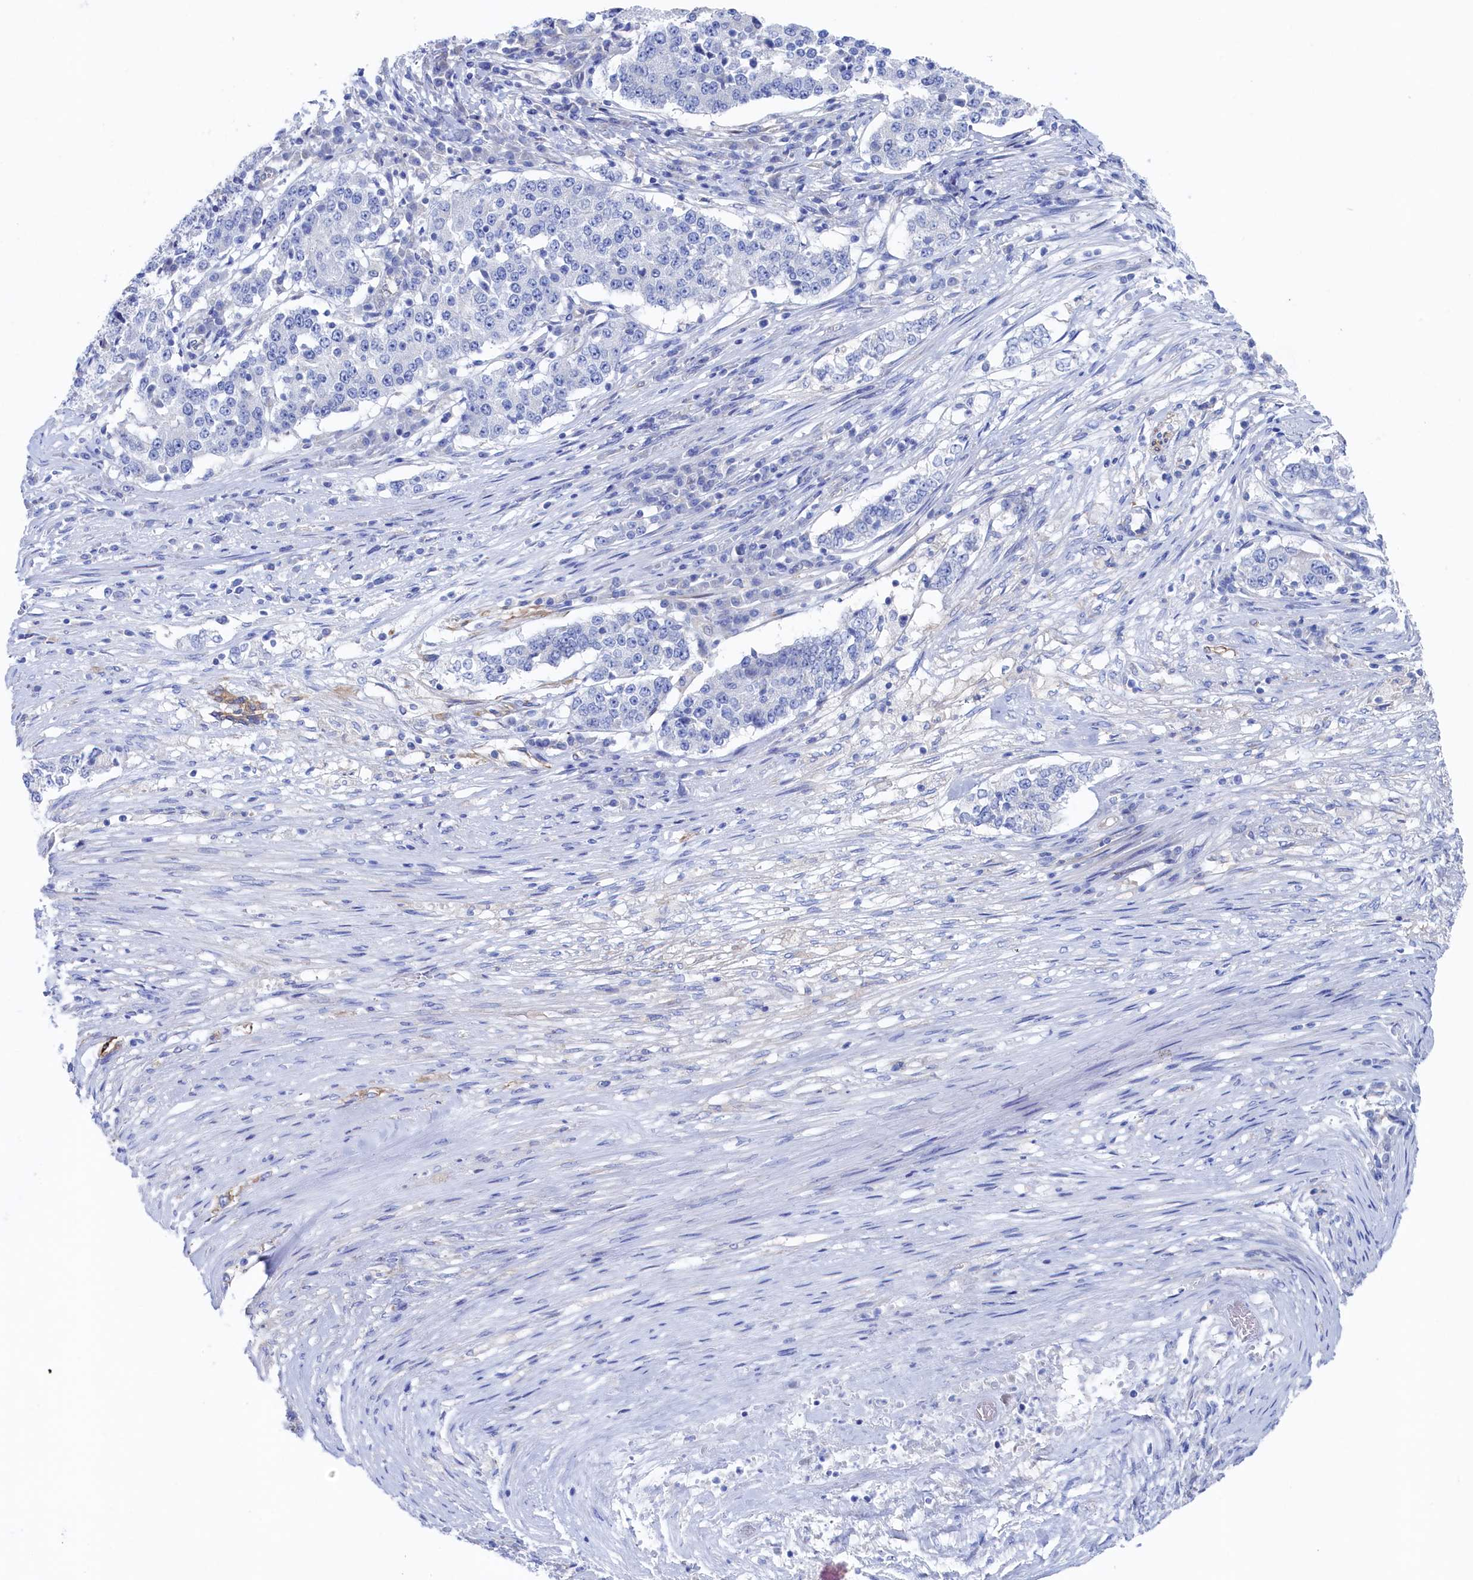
{"staining": {"intensity": "negative", "quantity": "none", "location": "none"}, "tissue": "stomach cancer", "cell_type": "Tumor cells", "image_type": "cancer", "snomed": [{"axis": "morphology", "description": "Adenocarcinoma, NOS"}, {"axis": "topography", "description": "Stomach"}], "caption": "A micrograph of stomach cancer stained for a protein exhibits no brown staining in tumor cells.", "gene": "TMOD2", "patient": {"sex": "male", "age": 59}}